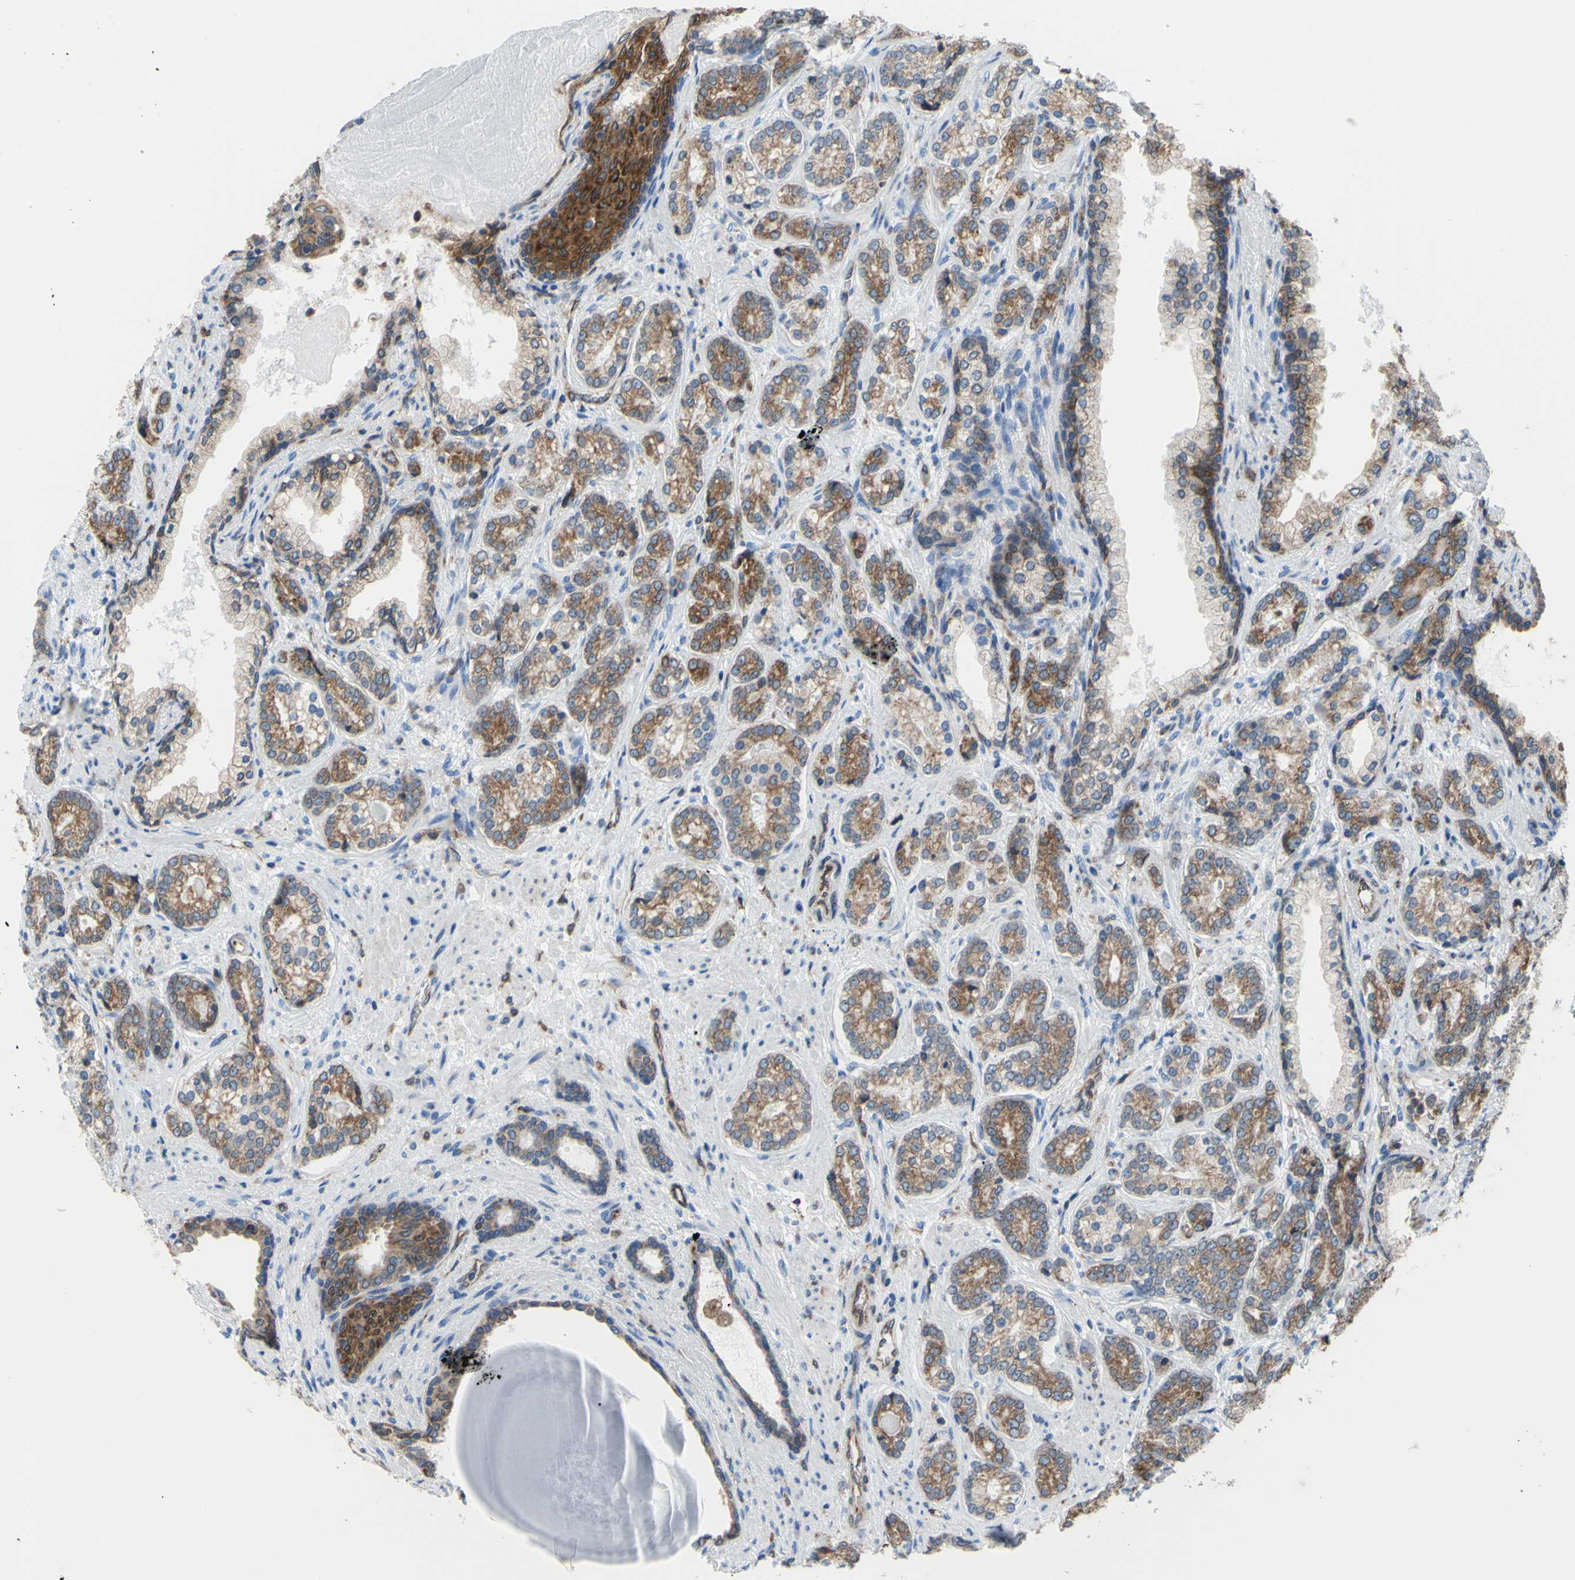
{"staining": {"intensity": "moderate", "quantity": ">75%", "location": "cytoplasmic/membranous"}, "tissue": "prostate cancer", "cell_type": "Tumor cells", "image_type": "cancer", "snomed": [{"axis": "morphology", "description": "Adenocarcinoma, High grade"}, {"axis": "topography", "description": "Prostate"}], "caption": "Immunohistochemistry (IHC) histopathology image of human prostate cancer (adenocarcinoma (high-grade)) stained for a protein (brown), which exhibits medium levels of moderate cytoplasmic/membranous expression in approximately >75% of tumor cells.", "gene": "MGST2", "patient": {"sex": "male", "age": 61}}